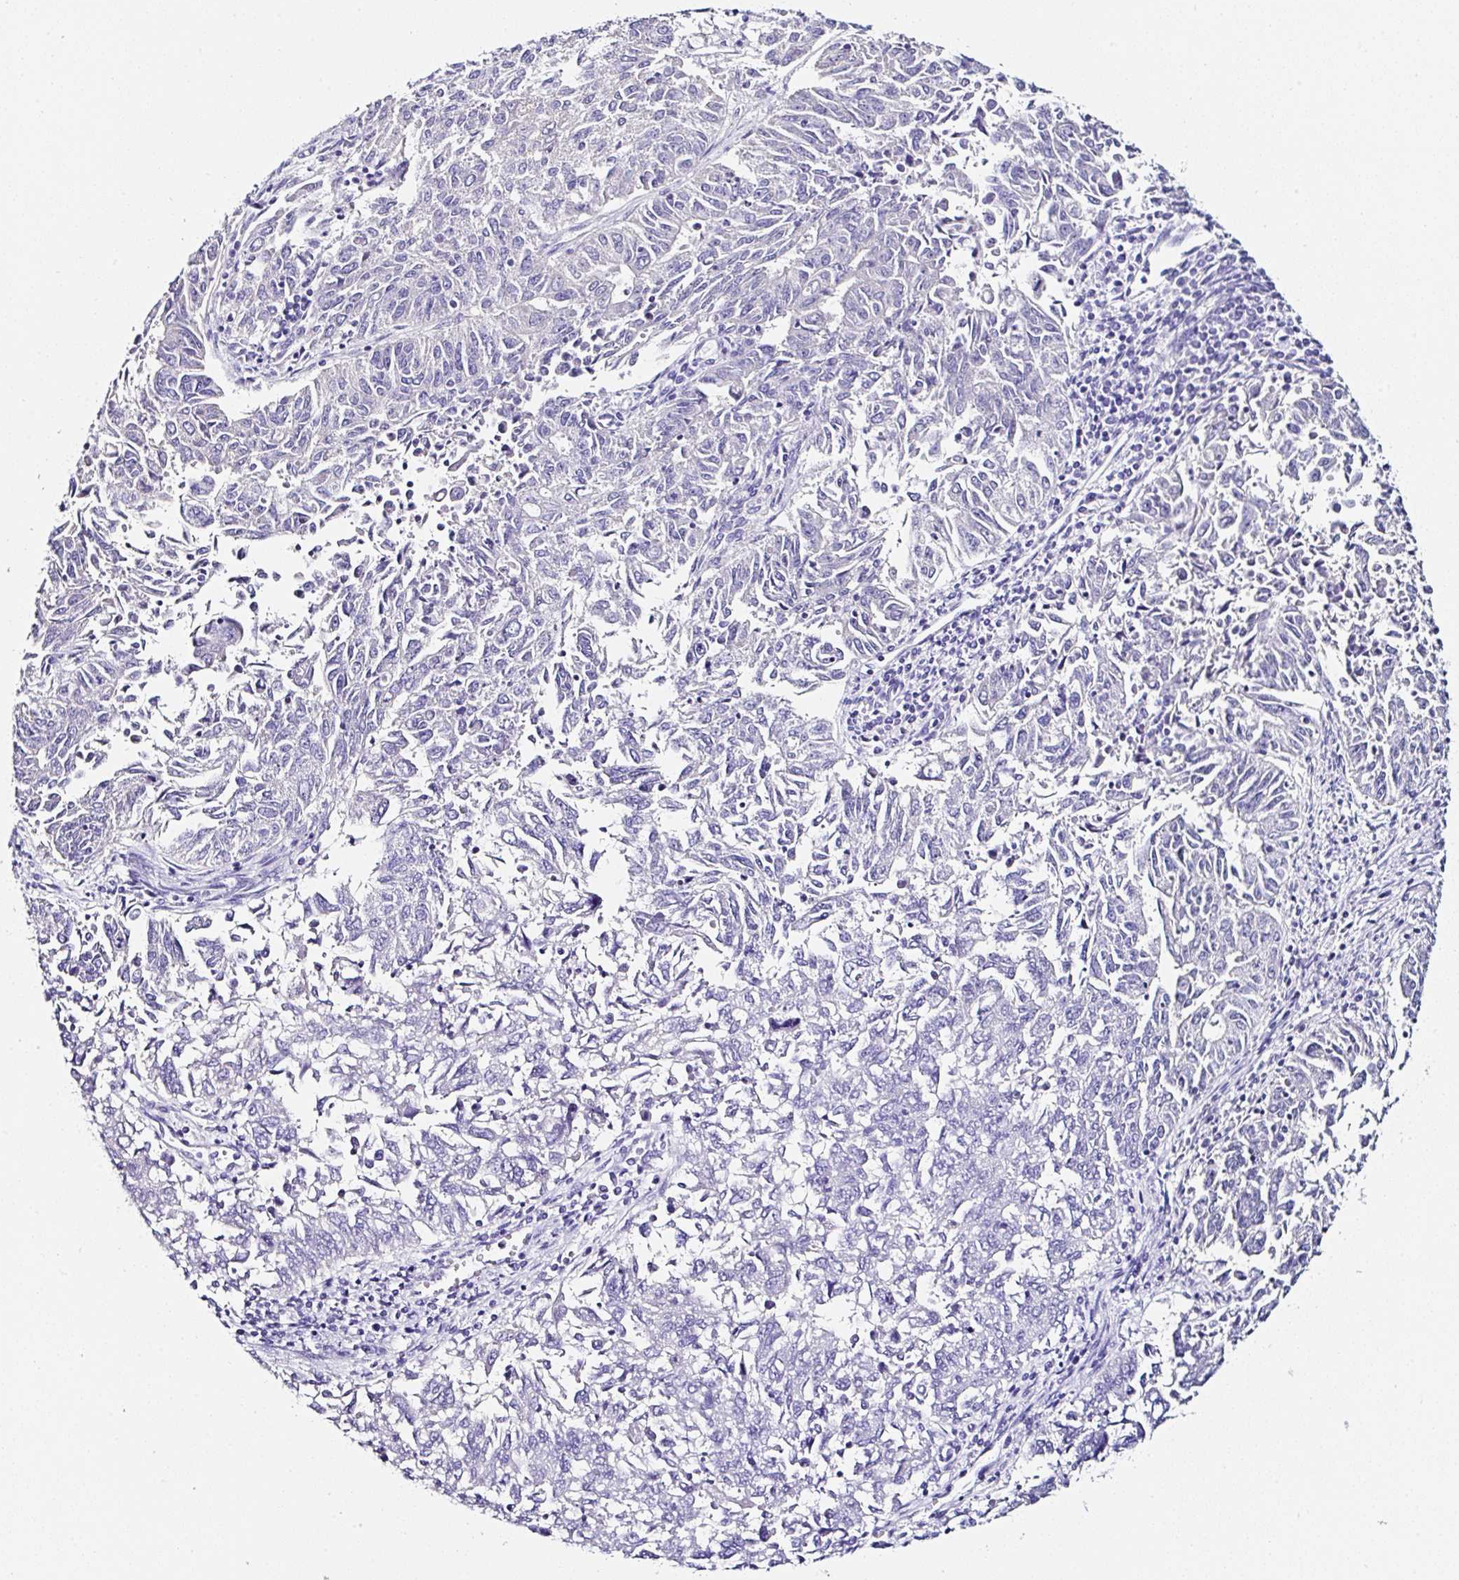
{"staining": {"intensity": "negative", "quantity": "none", "location": "none"}, "tissue": "endometrial cancer", "cell_type": "Tumor cells", "image_type": "cancer", "snomed": [{"axis": "morphology", "description": "Adenocarcinoma, NOS"}, {"axis": "topography", "description": "Endometrium"}], "caption": "The image reveals no significant staining in tumor cells of adenocarcinoma (endometrial).", "gene": "TMPRSS11E", "patient": {"sex": "female", "age": 42}}